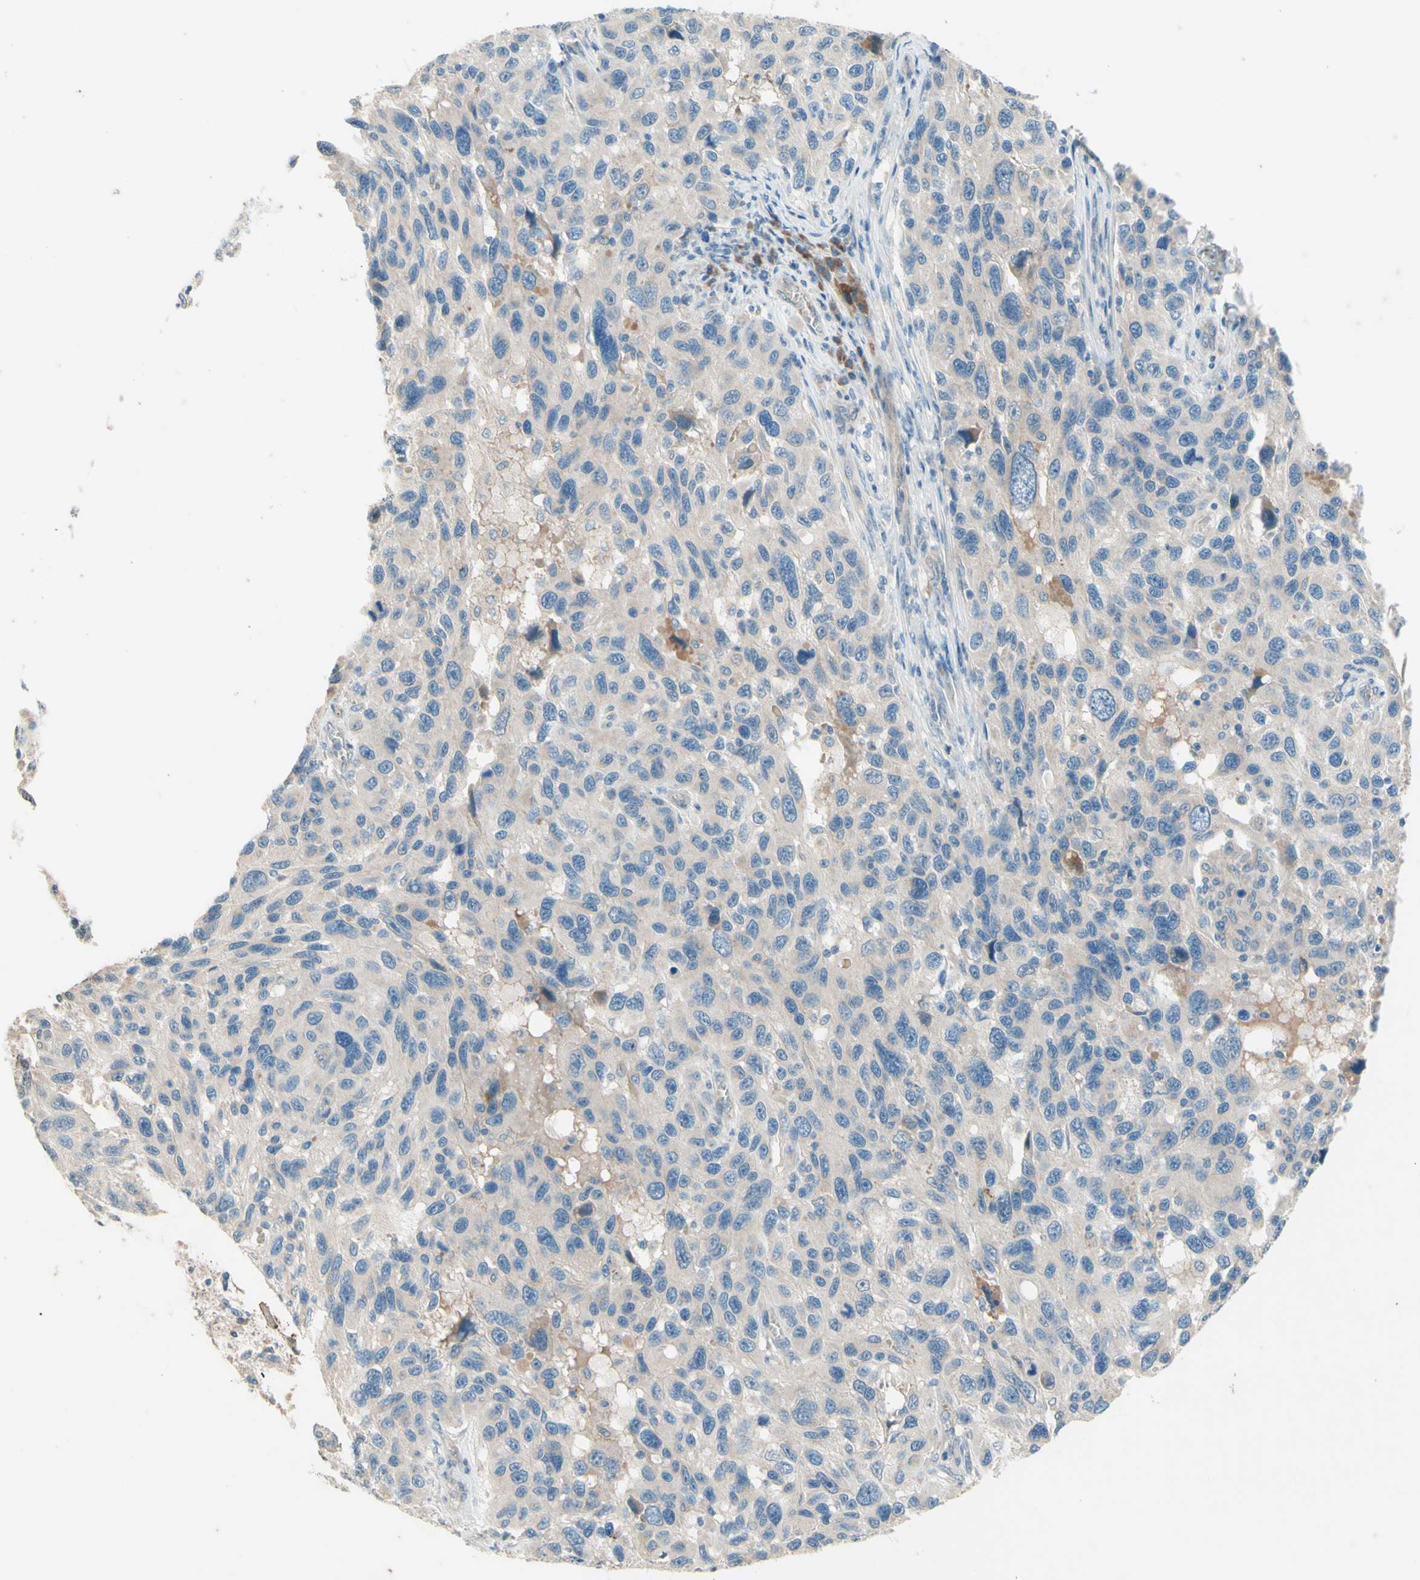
{"staining": {"intensity": "weak", "quantity": "<25%", "location": "cytoplasmic/membranous"}, "tissue": "melanoma", "cell_type": "Tumor cells", "image_type": "cancer", "snomed": [{"axis": "morphology", "description": "Malignant melanoma, NOS"}, {"axis": "topography", "description": "Skin"}], "caption": "The image demonstrates no staining of tumor cells in malignant melanoma.", "gene": "IL2", "patient": {"sex": "male", "age": 53}}